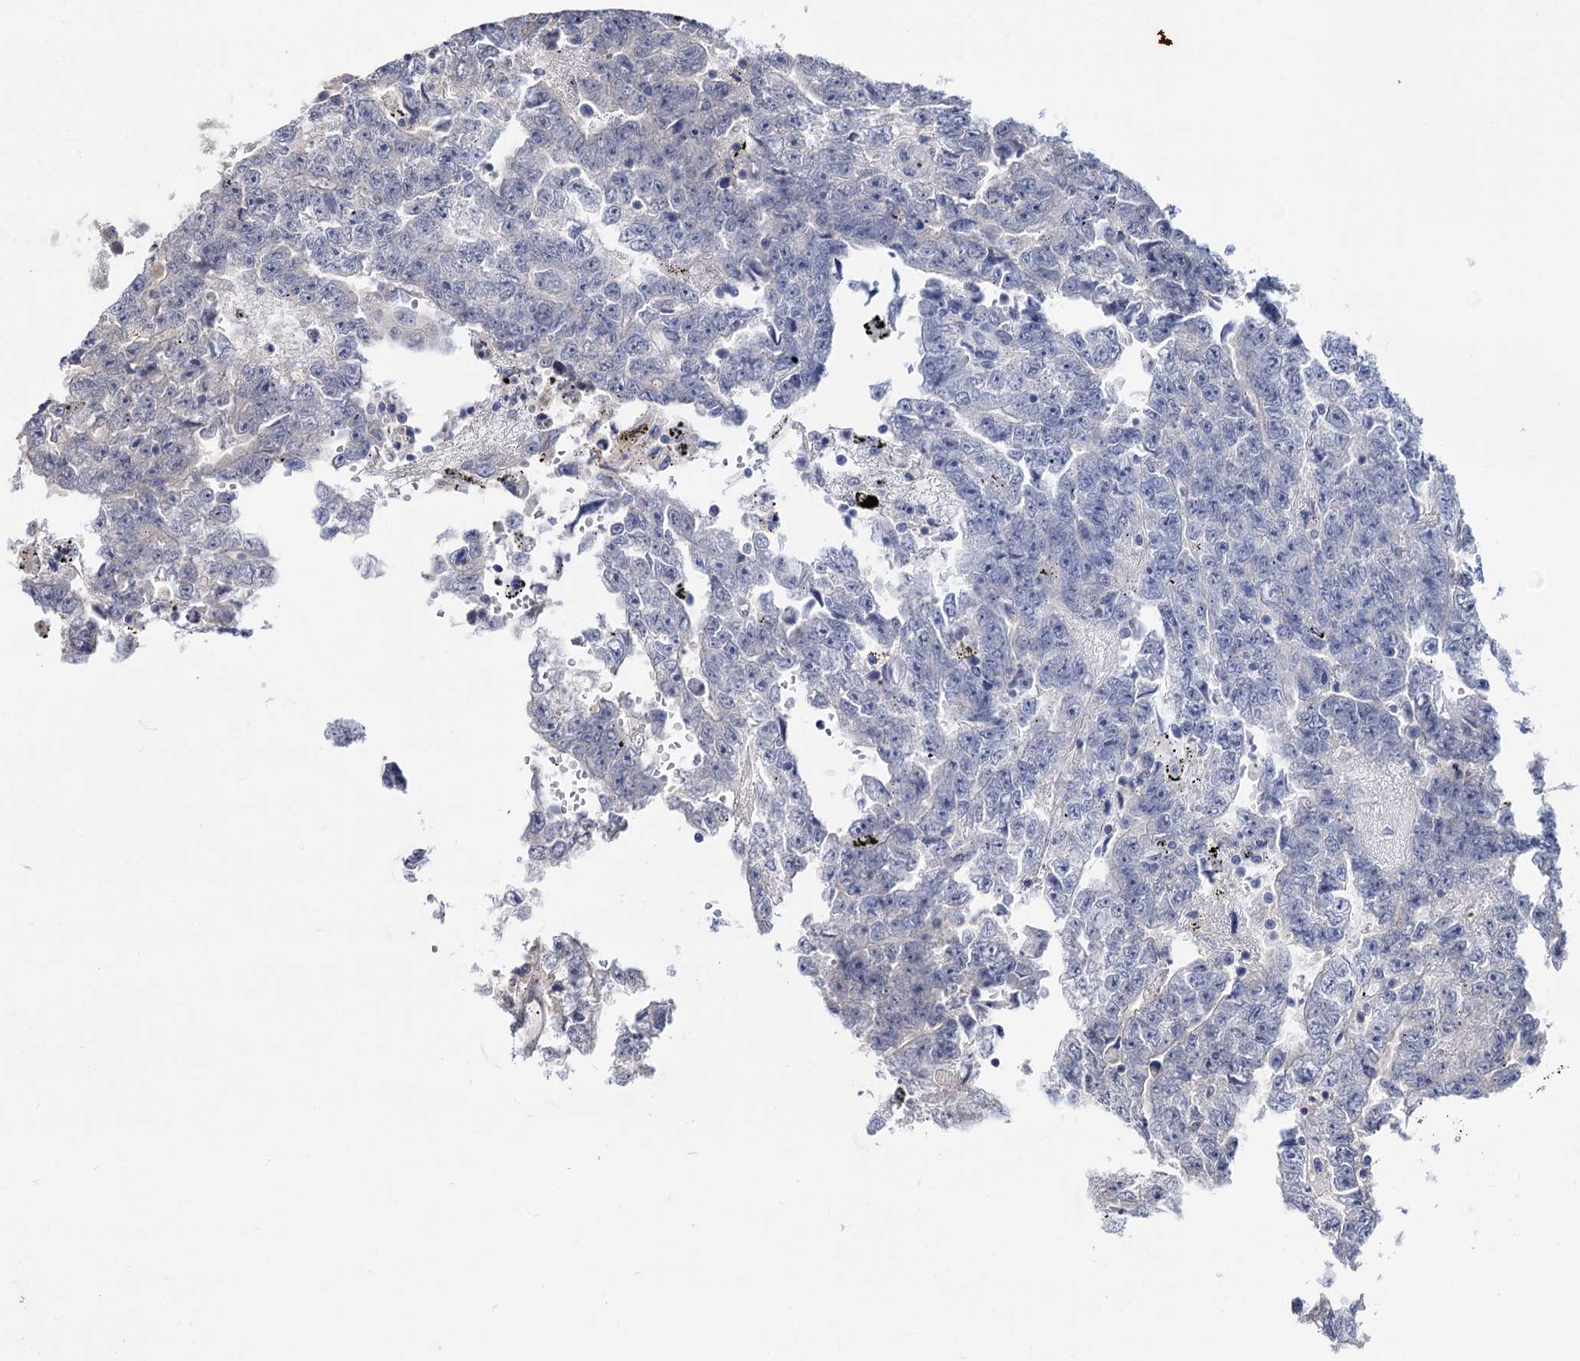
{"staining": {"intensity": "negative", "quantity": "none", "location": "none"}, "tissue": "testis cancer", "cell_type": "Tumor cells", "image_type": "cancer", "snomed": [{"axis": "morphology", "description": "Carcinoma, Embryonal, NOS"}, {"axis": "topography", "description": "Testis"}], "caption": "Immunohistochemistry micrograph of neoplastic tissue: human testis cancer (embryonal carcinoma) stained with DAB shows no significant protein positivity in tumor cells.", "gene": "NEK10", "patient": {"sex": "male", "age": 25}}